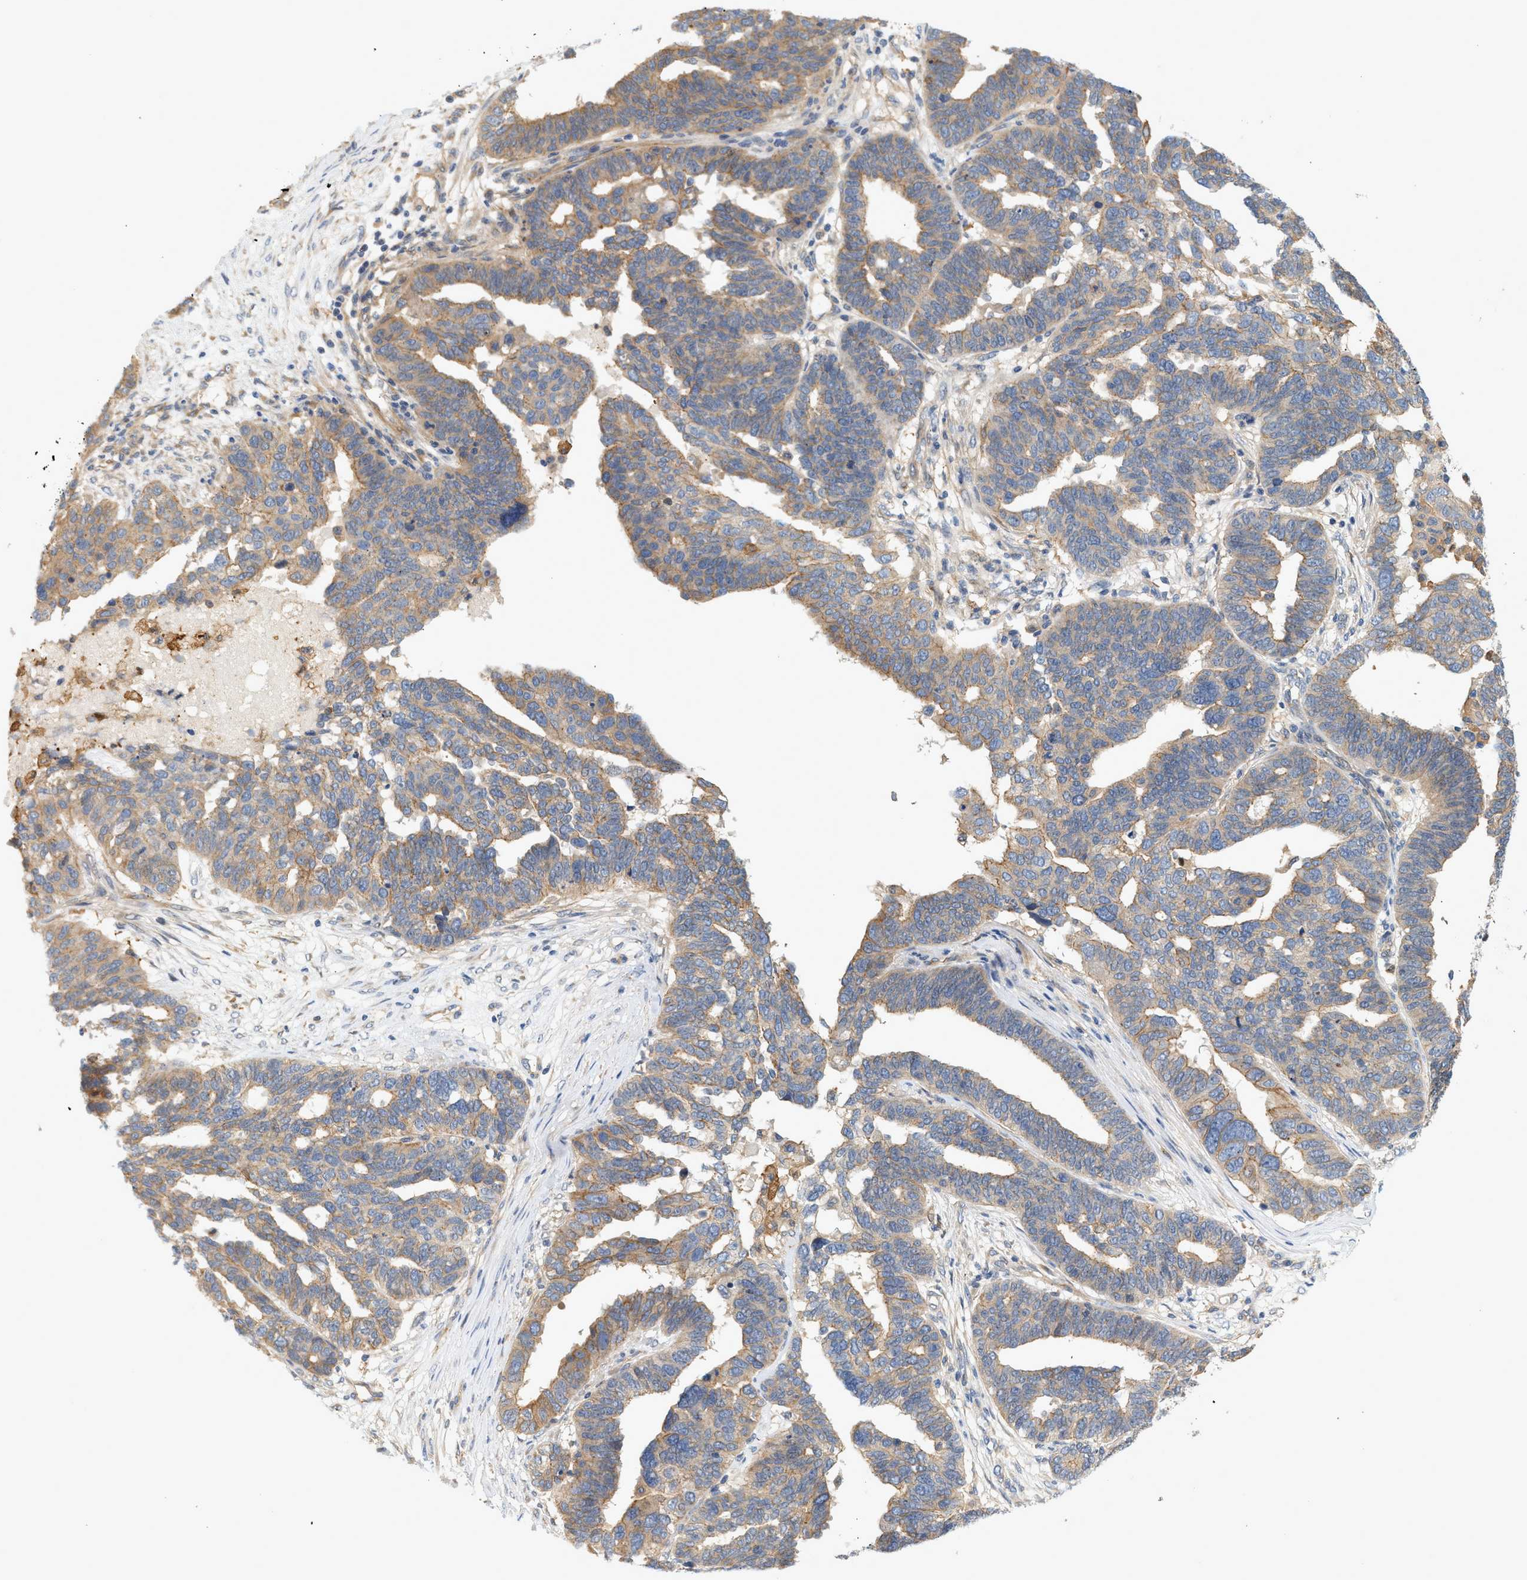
{"staining": {"intensity": "moderate", "quantity": ">75%", "location": "cytoplasmic/membranous"}, "tissue": "ovarian cancer", "cell_type": "Tumor cells", "image_type": "cancer", "snomed": [{"axis": "morphology", "description": "Cystadenocarcinoma, serous, NOS"}, {"axis": "topography", "description": "Ovary"}], "caption": "Protein expression analysis of human ovarian serous cystadenocarcinoma reveals moderate cytoplasmic/membranous staining in about >75% of tumor cells.", "gene": "CTXN1", "patient": {"sex": "female", "age": 59}}